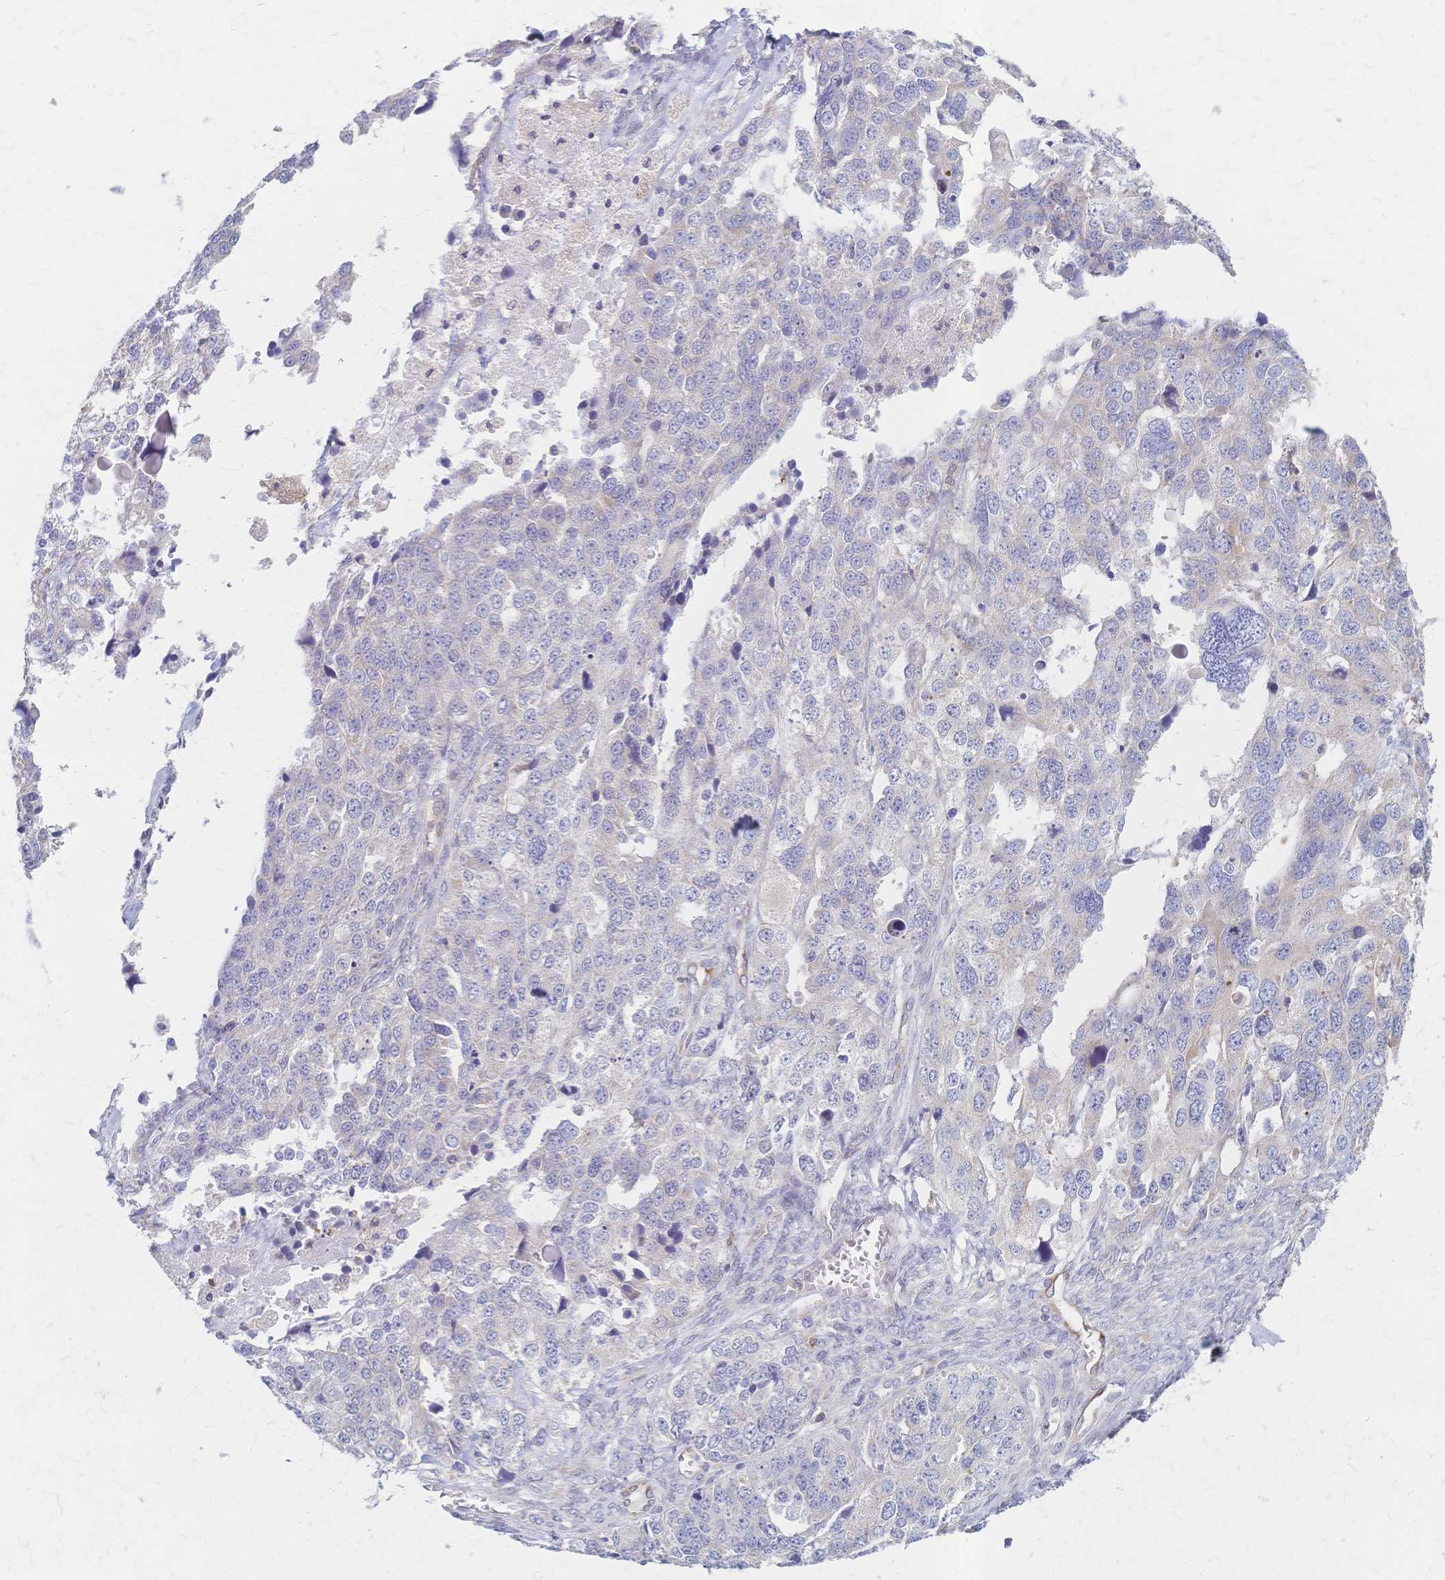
{"staining": {"intensity": "negative", "quantity": "none", "location": "none"}, "tissue": "ovarian cancer", "cell_type": "Tumor cells", "image_type": "cancer", "snomed": [{"axis": "morphology", "description": "Cystadenocarcinoma, serous, NOS"}, {"axis": "topography", "description": "Ovary"}], "caption": "This is an IHC image of human ovarian cancer. There is no positivity in tumor cells.", "gene": "CYB5A", "patient": {"sex": "female", "age": 76}}